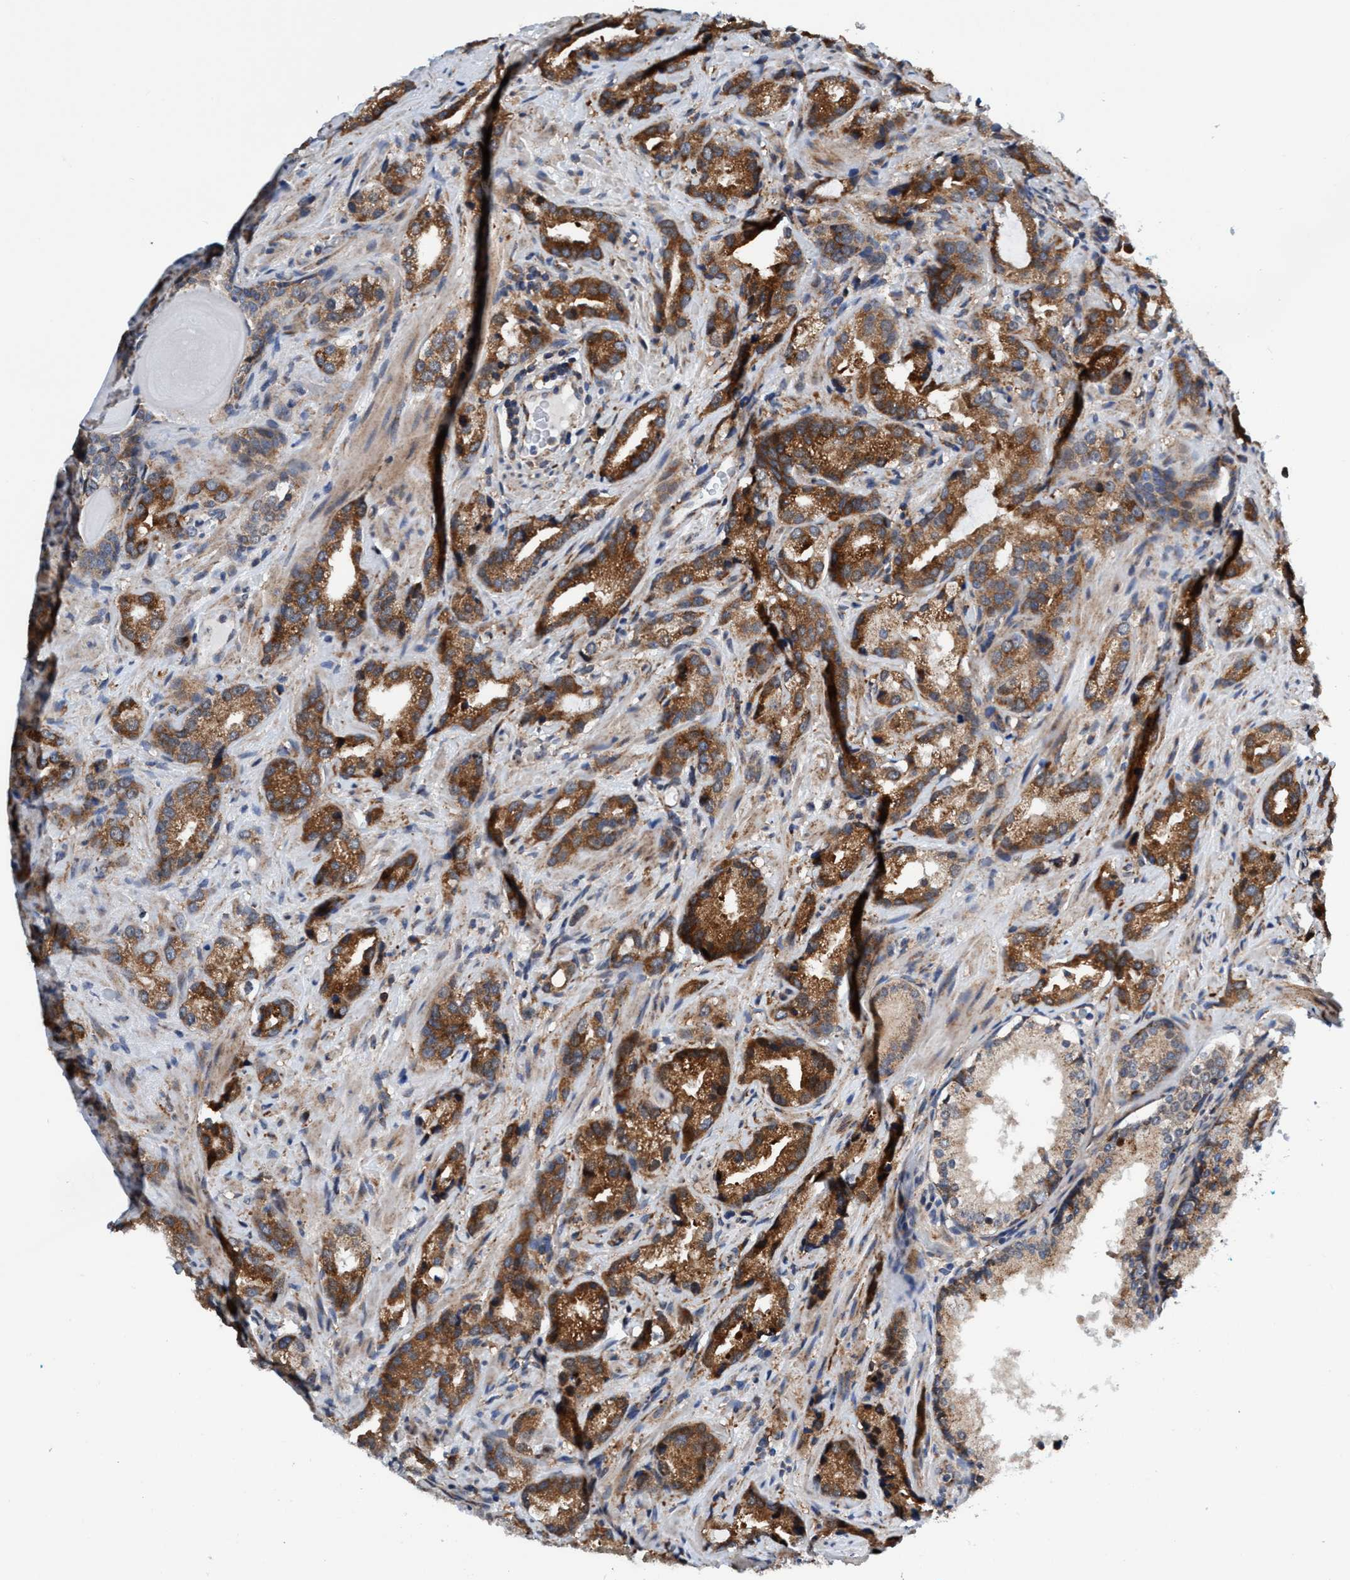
{"staining": {"intensity": "strong", "quantity": ">75%", "location": "cytoplasmic/membranous"}, "tissue": "prostate cancer", "cell_type": "Tumor cells", "image_type": "cancer", "snomed": [{"axis": "morphology", "description": "Adenocarcinoma, High grade"}, {"axis": "topography", "description": "Prostate"}], "caption": "Protein expression analysis of human prostate cancer reveals strong cytoplasmic/membranous expression in approximately >75% of tumor cells. The staining was performed using DAB, with brown indicating positive protein expression. Nuclei are stained blue with hematoxylin.", "gene": "AGAP2", "patient": {"sex": "male", "age": 63}}